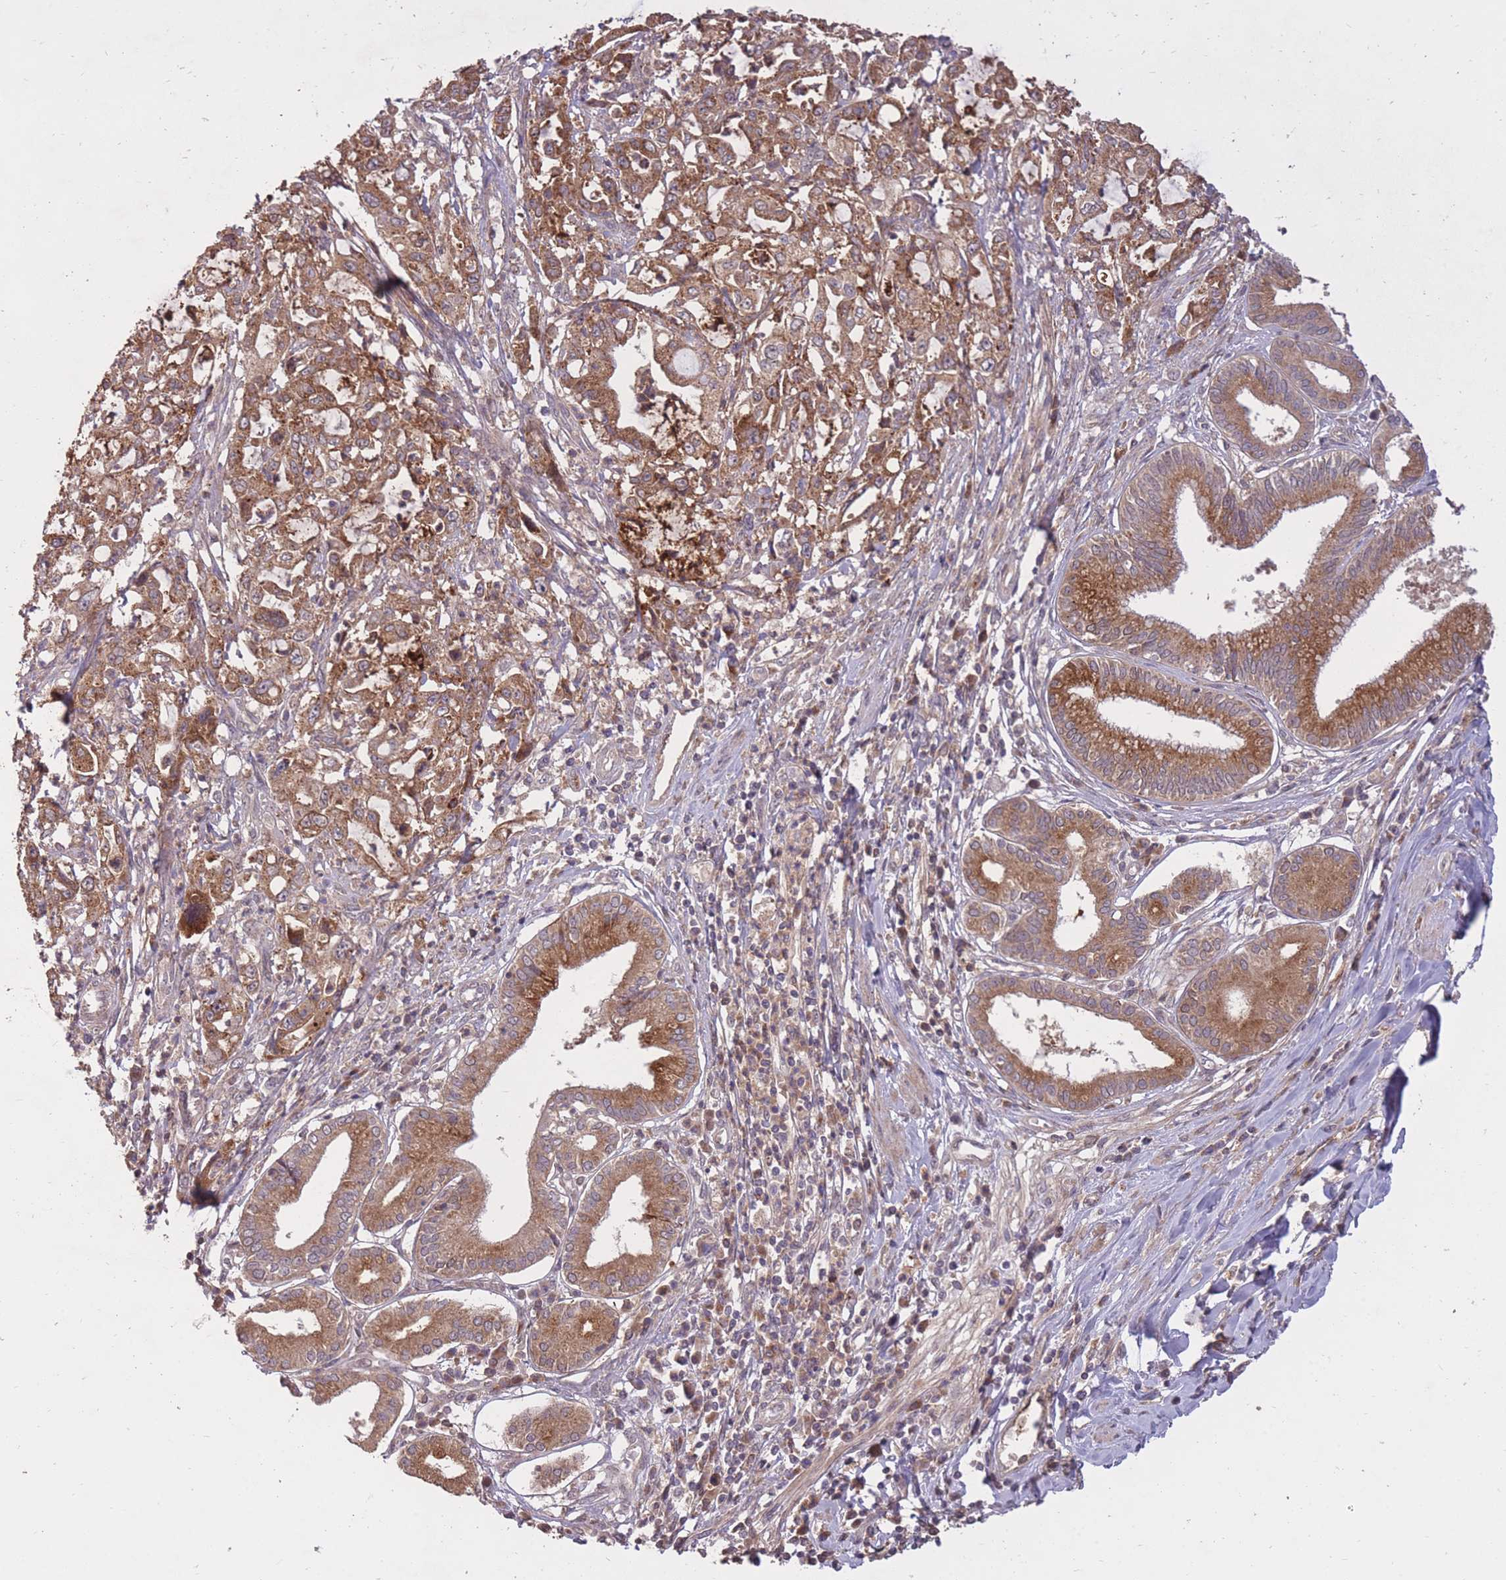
{"staining": {"intensity": "moderate", "quantity": ">75%", "location": "cytoplasmic/membranous"}, "tissue": "pancreatic cancer", "cell_type": "Tumor cells", "image_type": "cancer", "snomed": [{"axis": "morphology", "description": "Adenocarcinoma, NOS"}, {"axis": "topography", "description": "Pancreas"}], "caption": "Brown immunohistochemical staining in pancreatic cancer displays moderate cytoplasmic/membranous positivity in about >75% of tumor cells. (brown staining indicates protein expression, while blue staining denotes nuclei).", "gene": "IGF2BP2", "patient": {"sex": "female", "age": 61}}